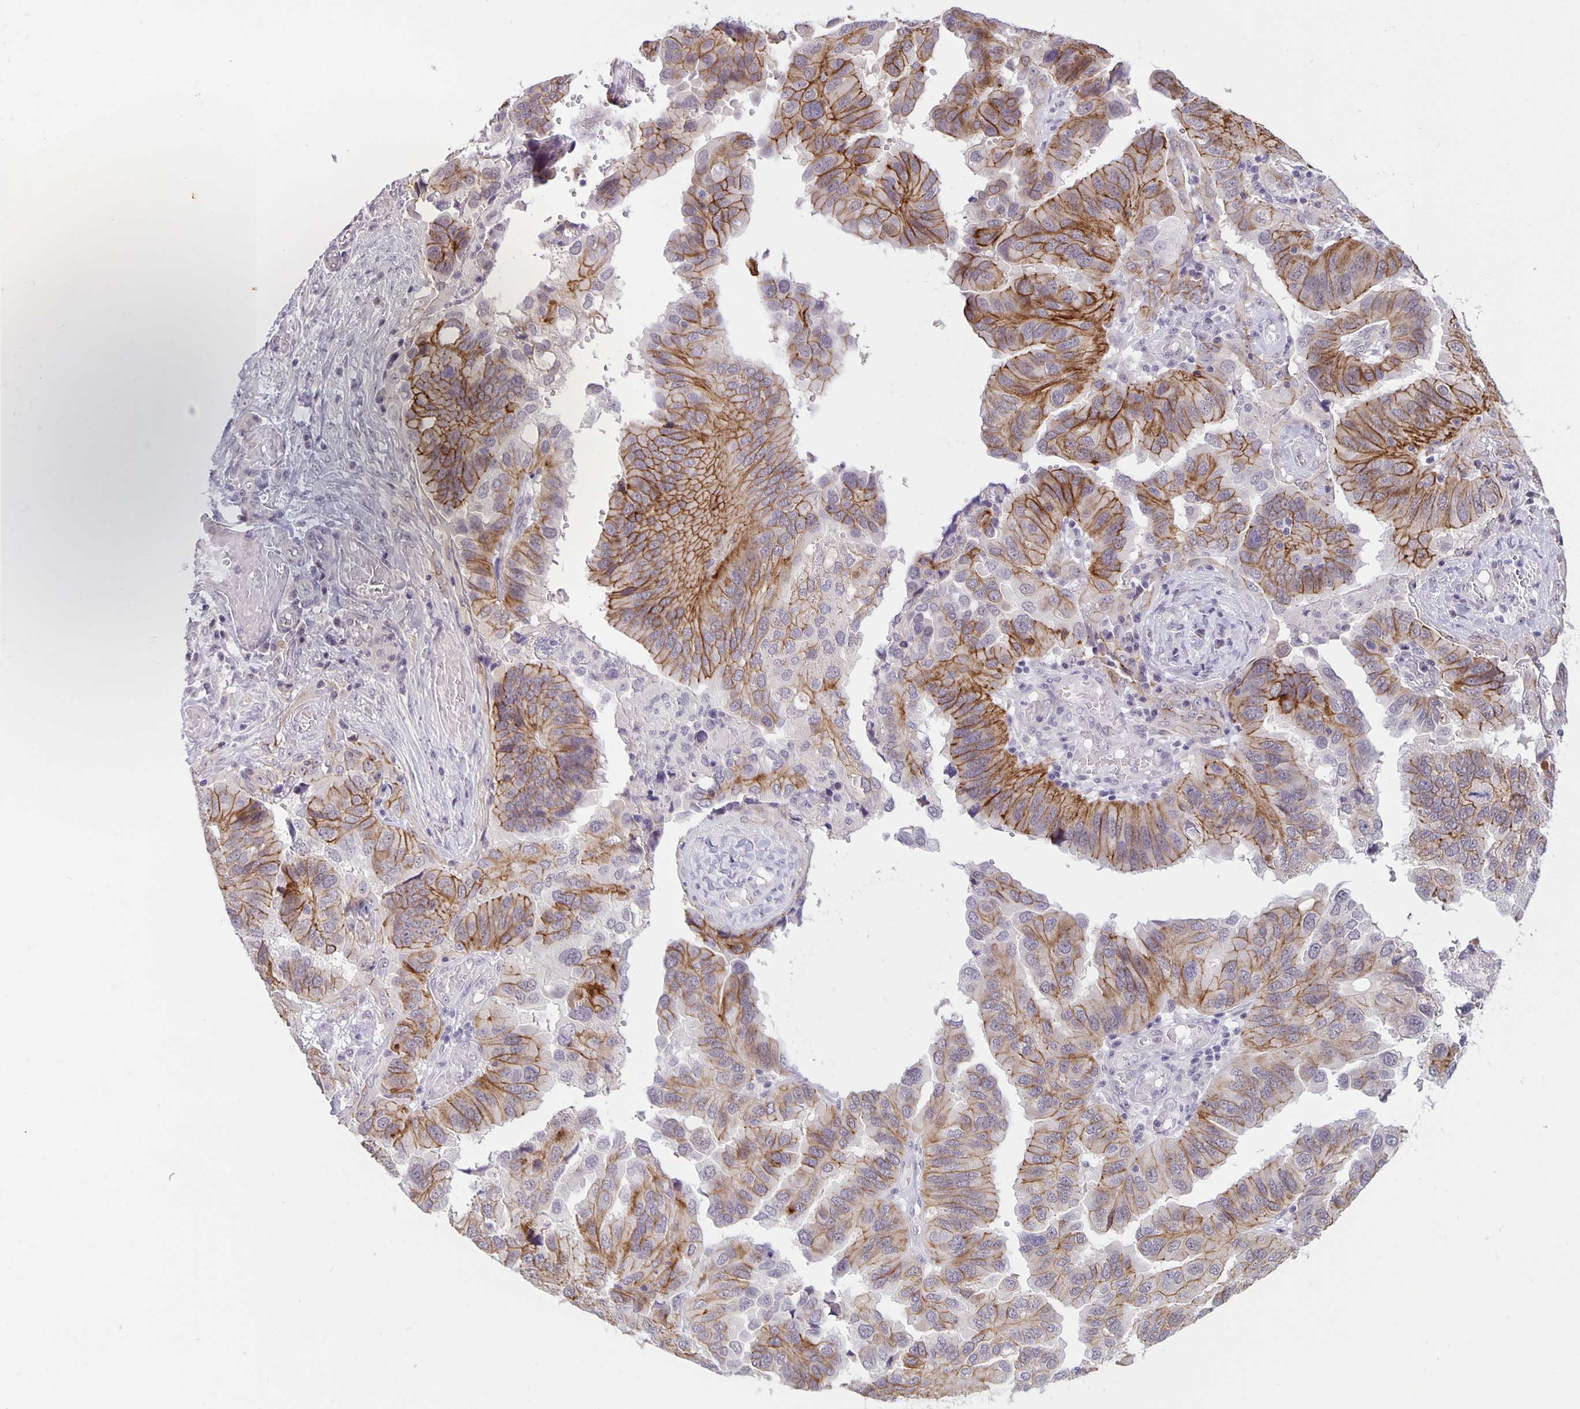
{"staining": {"intensity": "moderate", "quantity": "25%-75%", "location": "cytoplasmic/membranous"}, "tissue": "ovarian cancer", "cell_type": "Tumor cells", "image_type": "cancer", "snomed": [{"axis": "morphology", "description": "Cystadenocarcinoma, serous, NOS"}, {"axis": "topography", "description": "Ovary"}], "caption": "Human ovarian cancer stained for a protein (brown) exhibits moderate cytoplasmic/membranous positive positivity in approximately 25%-75% of tumor cells.", "gene": "ARVCF", "patient": {"sex": "female", "age": 79}}